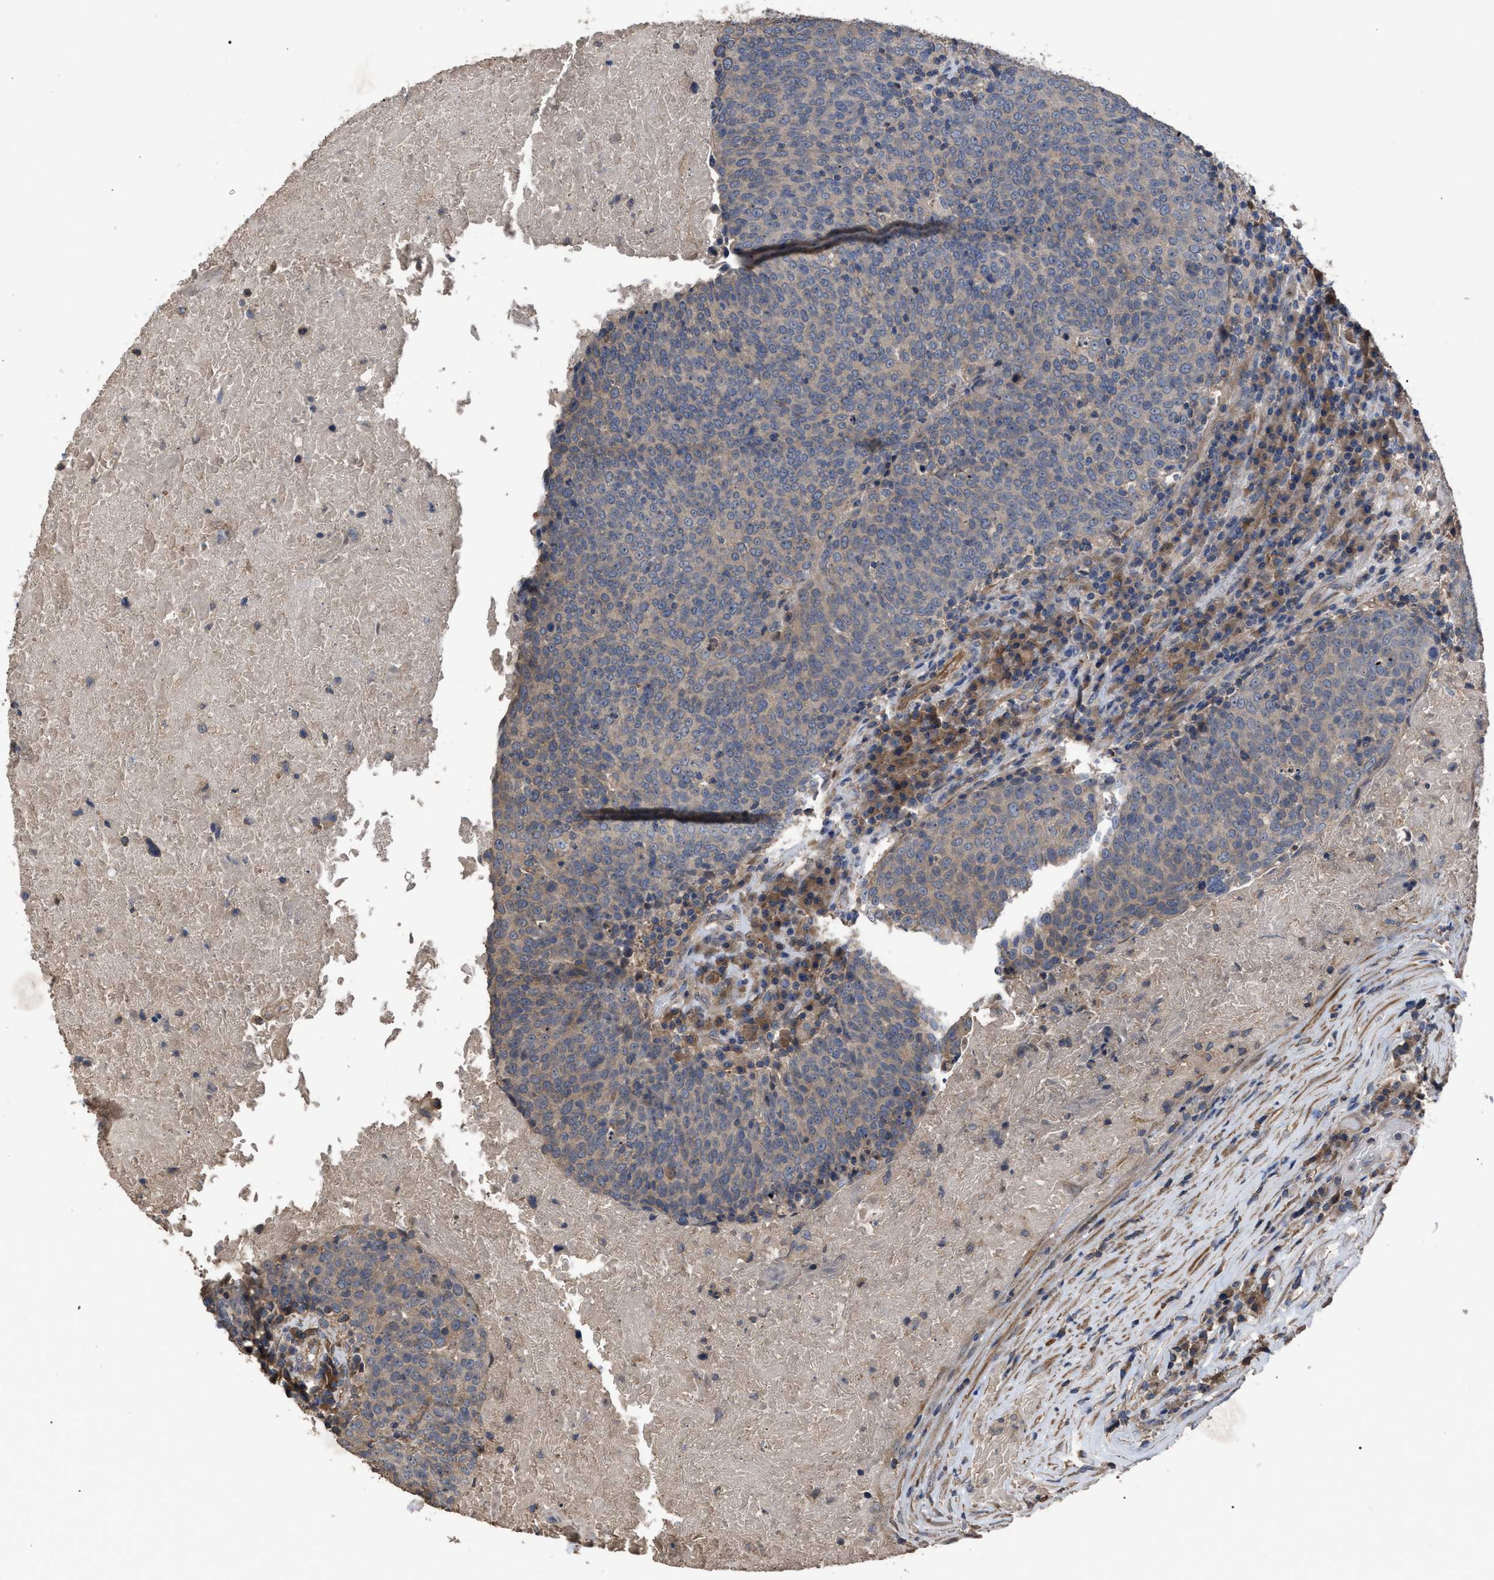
{"staining": {"intensity": "weak", "quantity": "25%-75%", "location": "cytoplasmic/membranous"}, "tissue": "head and neck cancer", "cell_type": "Tumor cells", "image_type": "cancer", "snomed": [{"axis": "morphology", "description": "Squamous cell carcinoma, NOS"}, {"axis": "morphology", "description": "Squamous cell carcinoma, metastatic, NOS"}, {"axis": "topography", "description": "Lymph node"}, {"axis": "topography", "description": "Head-Neck"}], "caption": "Protein staining of head and neck cancer tissue exhibits weak cytoplasmic/membranous staining in approximately 25%-75% of tumor cells. Nuclei are stained in blue.", "gene": "BTN2A1", "patient": {"sex": "male", "age": 62}}